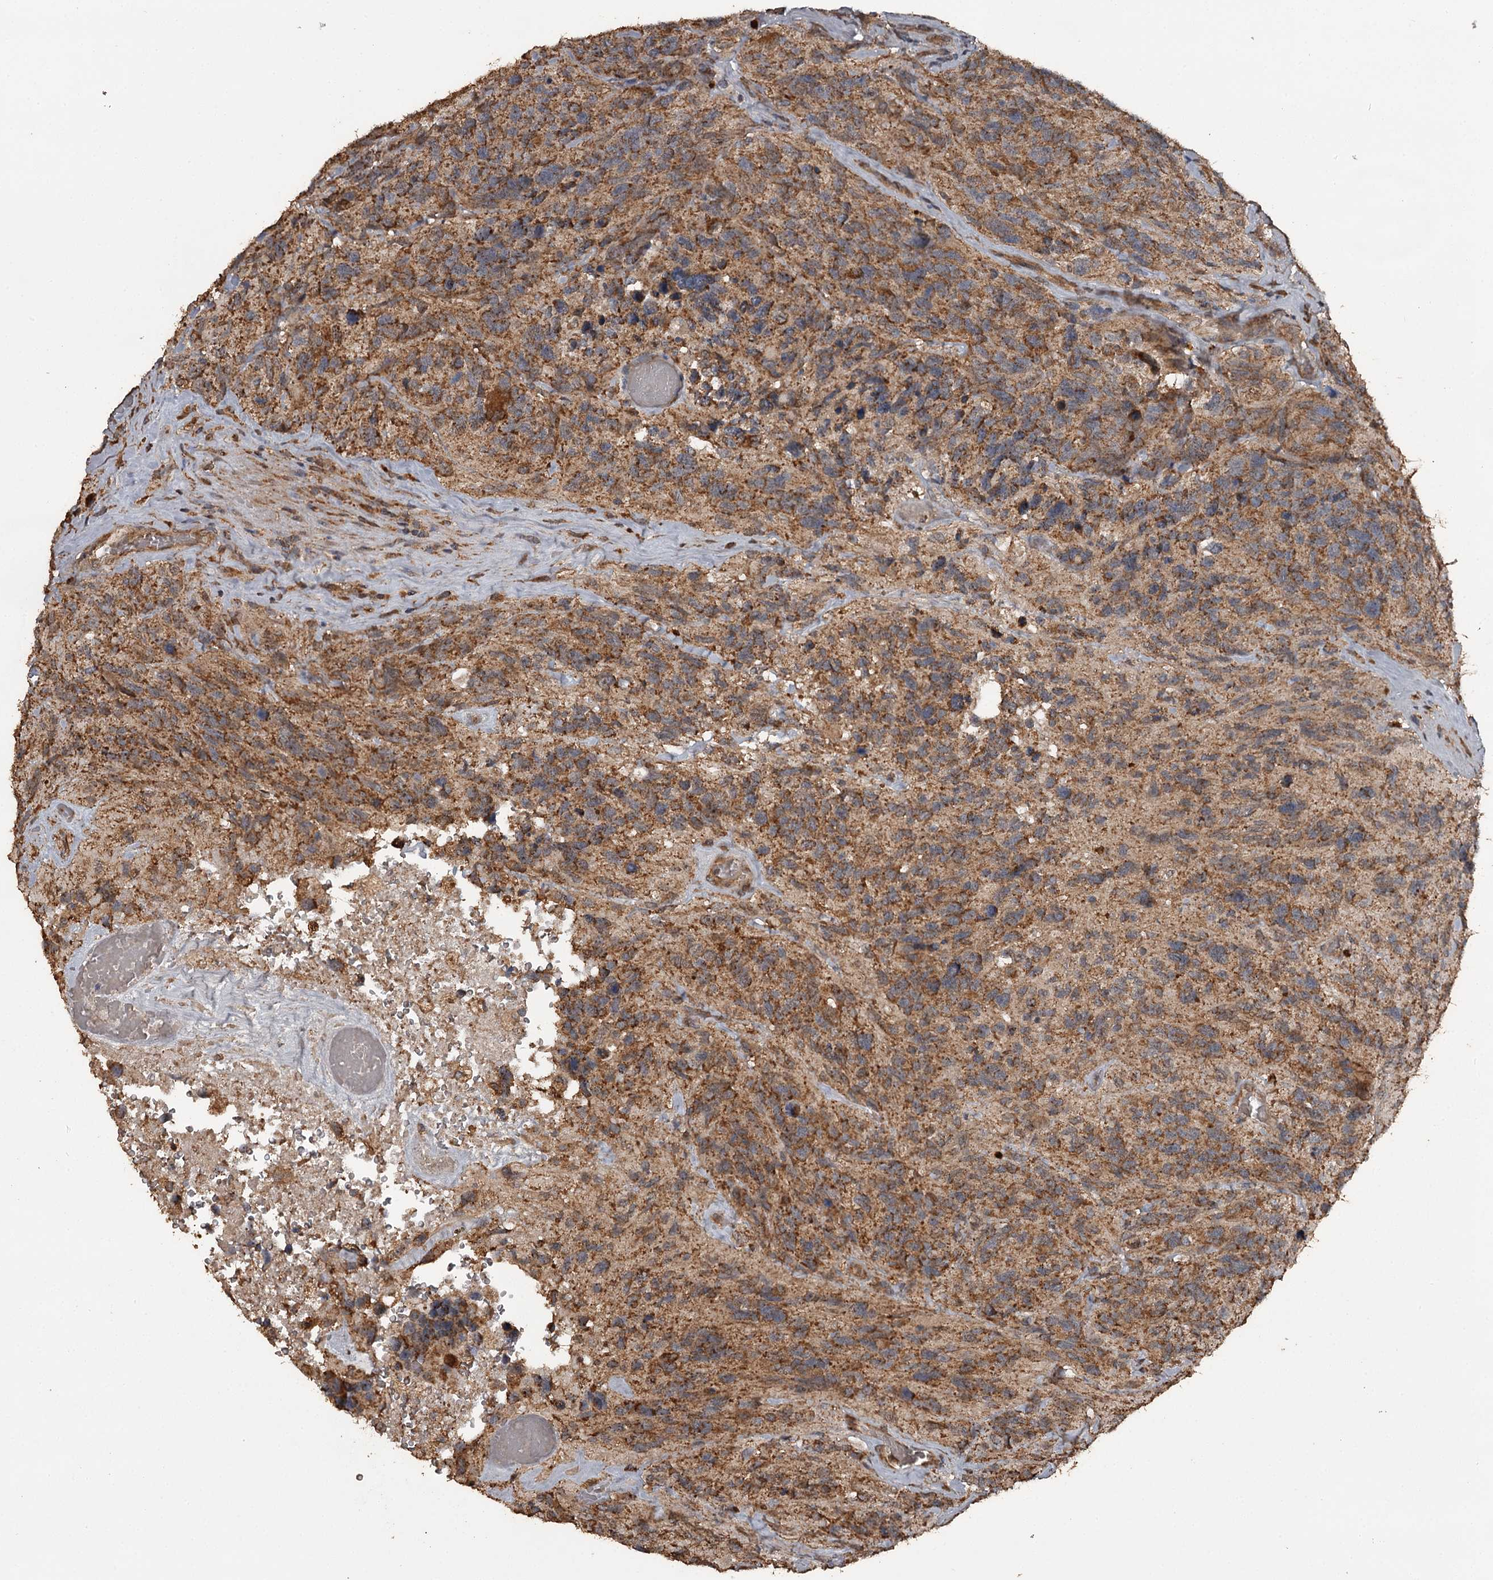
{"staining": {"intensity": "moderate", "quantity": ">75%", "location": "cytoplasmic/membranous"}, "tissue": "glioma", "cell_type": "Tumor cells", "image_type": "cancer", "snomed": [{"axis": "morphology", "description": "Glioma, malignant, High grade"}, {"axis": "topography", "description": "Brain"}], "caption": "DAB (3,3'-diaminobenzidine) immunohistochemical staining of malignant glioma (high-grade) demonstrates moderate cytoplasmic/membranous protein expression in approximately >75% of tumor cells. (IHC, brightfield microscopy, high magnification).", "gene": "WIPI1", "patient": {"sex": "male", "age": 69}}